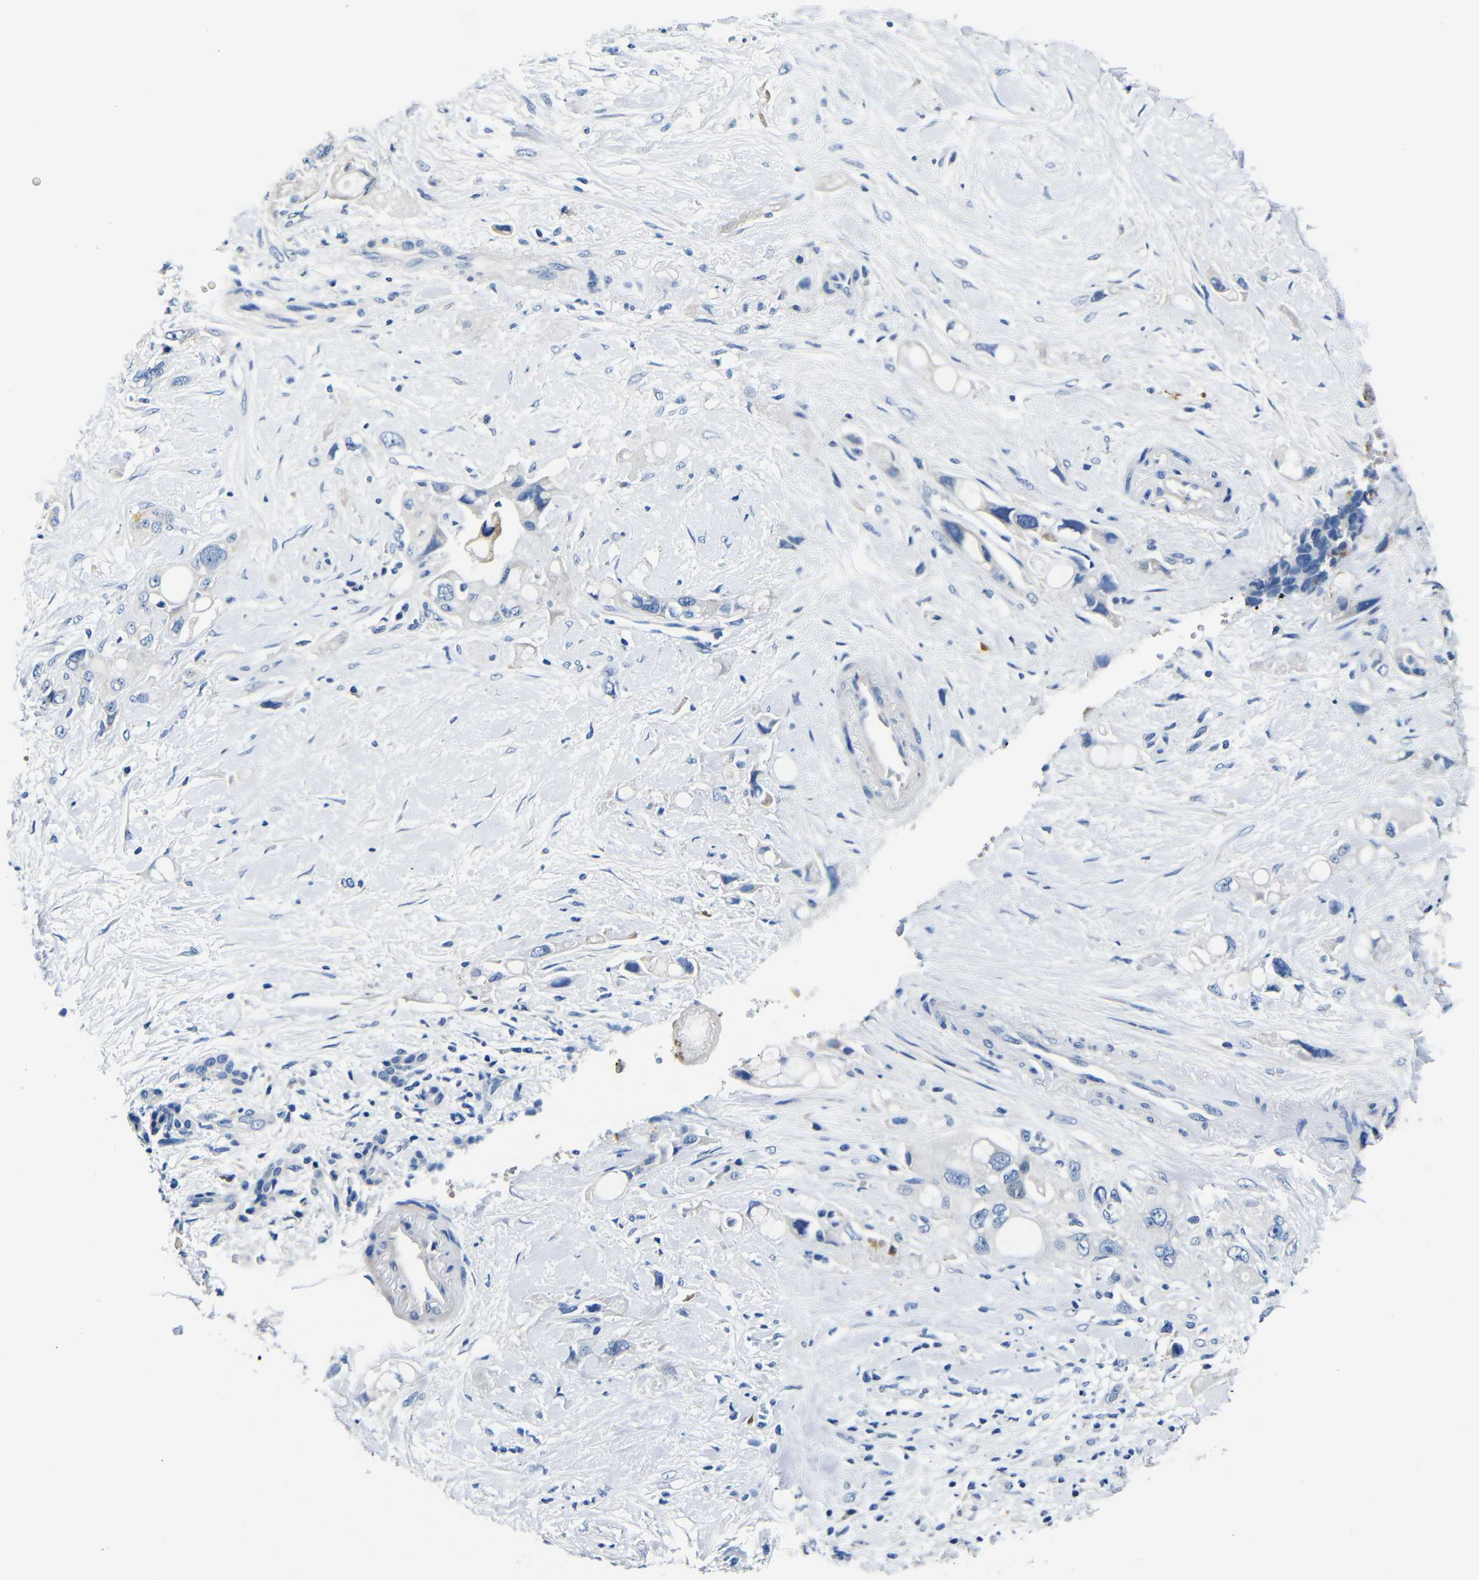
{"staining": {"intensity": "negative", "quantity": "none", "location": "none"}, "tissue": "pancreatic cancer", "cell_type": "Tumor cells", "image_type": "cancer", "snomed": [{"axis": "morphology", "description": "Adenocarcinoma, NOS"}, {"axis": "topography", "description": "Pancreas"}], "caption": "This is an immunohistochemistry histopathology image of adenocarcinoma (pancreatic). There is no expression in tumor cells.", "gene": "TNFAIP1", "patient": {"sex": "female", "age": 56}}